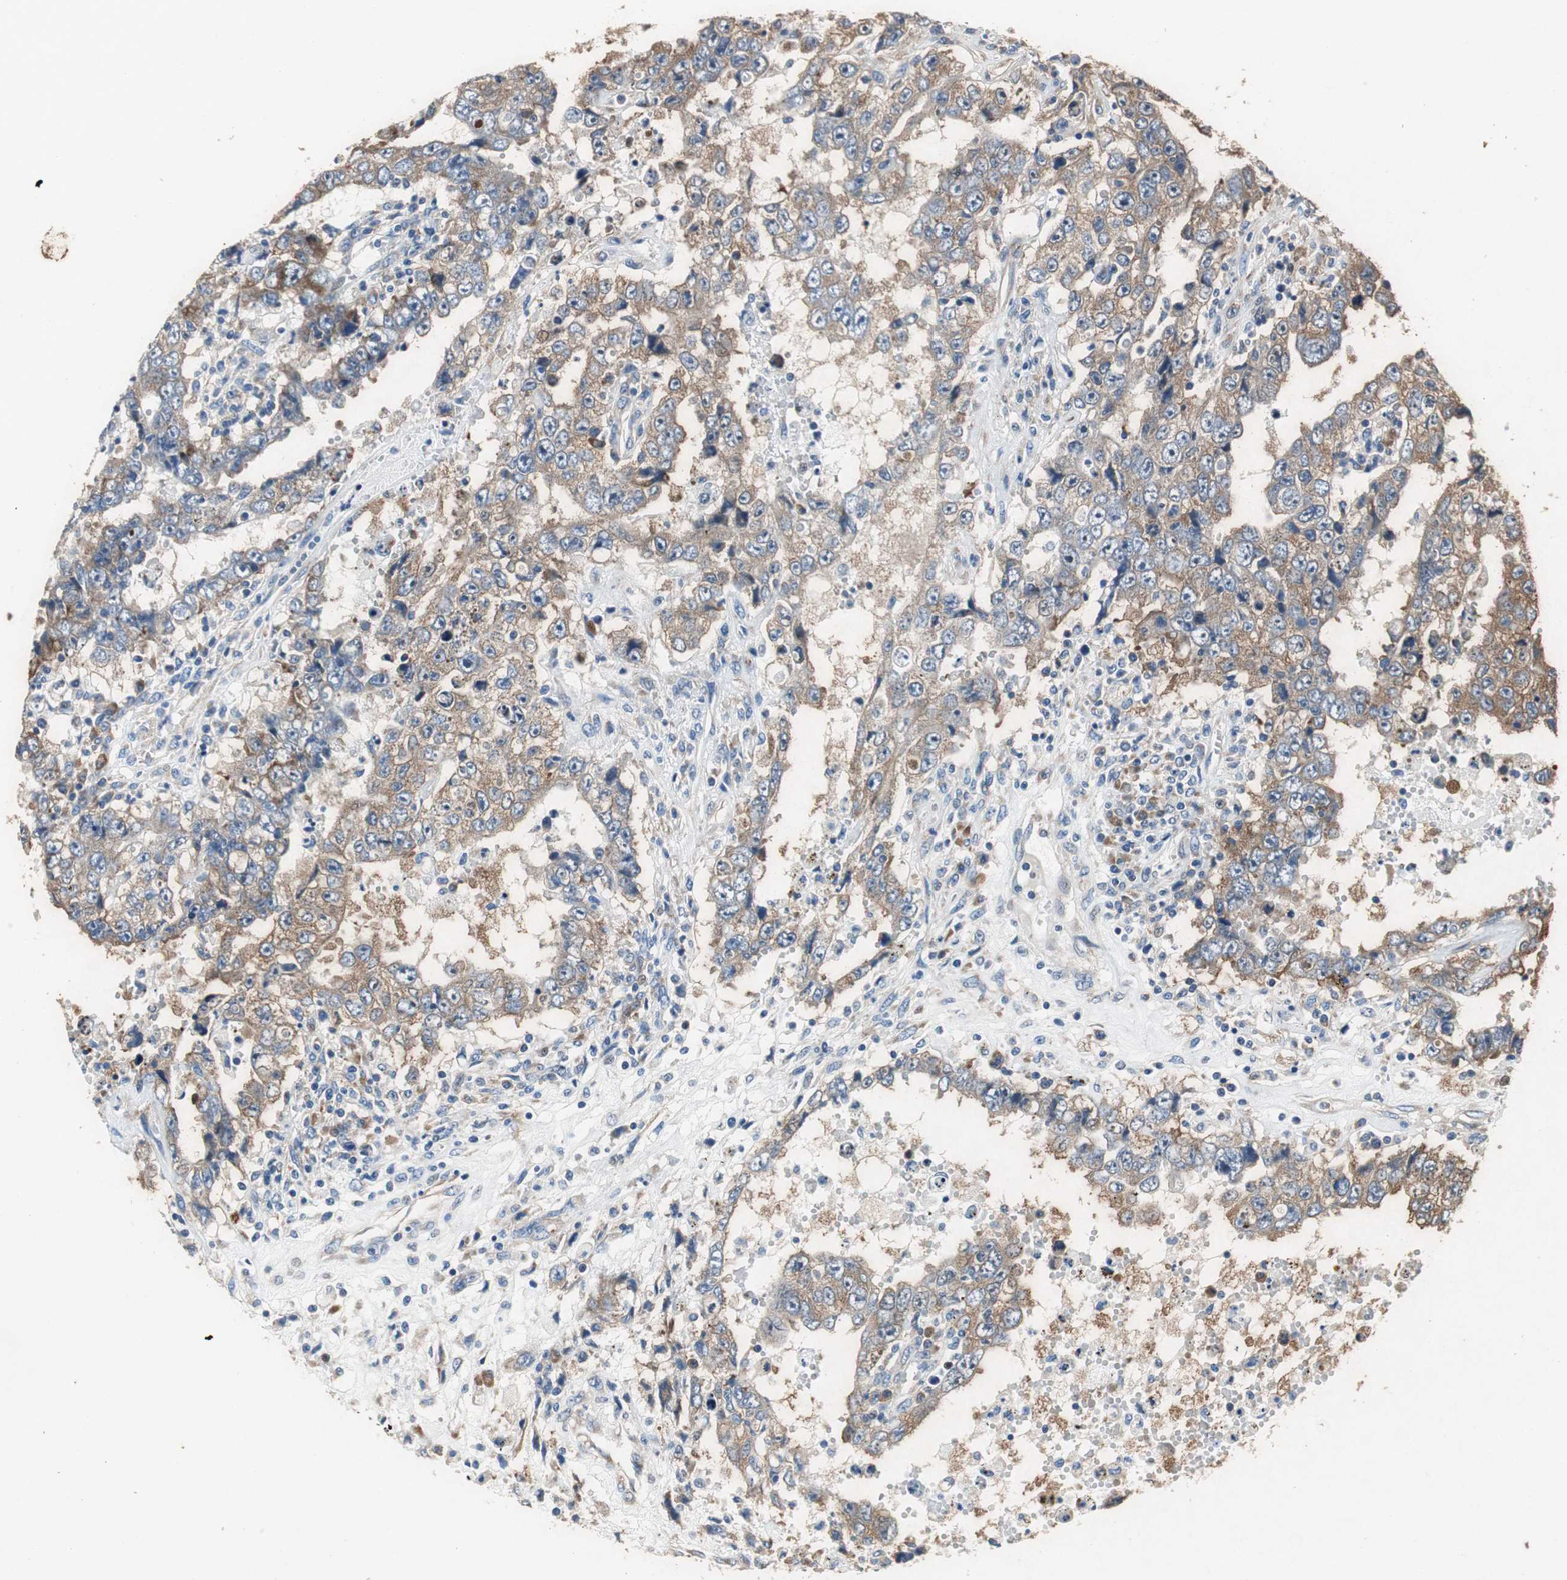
{"staining": {"intensity": "moderate", "quantity": ">75%", "location": "cytoplasmic/membranous"}, "tissue": "testis cancer", "cell_type": "Tumor cells", "image_type": "cancer", "snomed": [{"axis": "morphology", "description": "Carcinoma, Embryonal, NOS"}, {"axis": "topography", "description": "Testis"}], "caption": "Immunohistochemical staining of testis cancer reveals medium levels of moderate cytoplasmic/membranous positivity in about >75% of tumor cells.", "gene": "RPL35", "patient": {"sex": "male", "age": 26}}